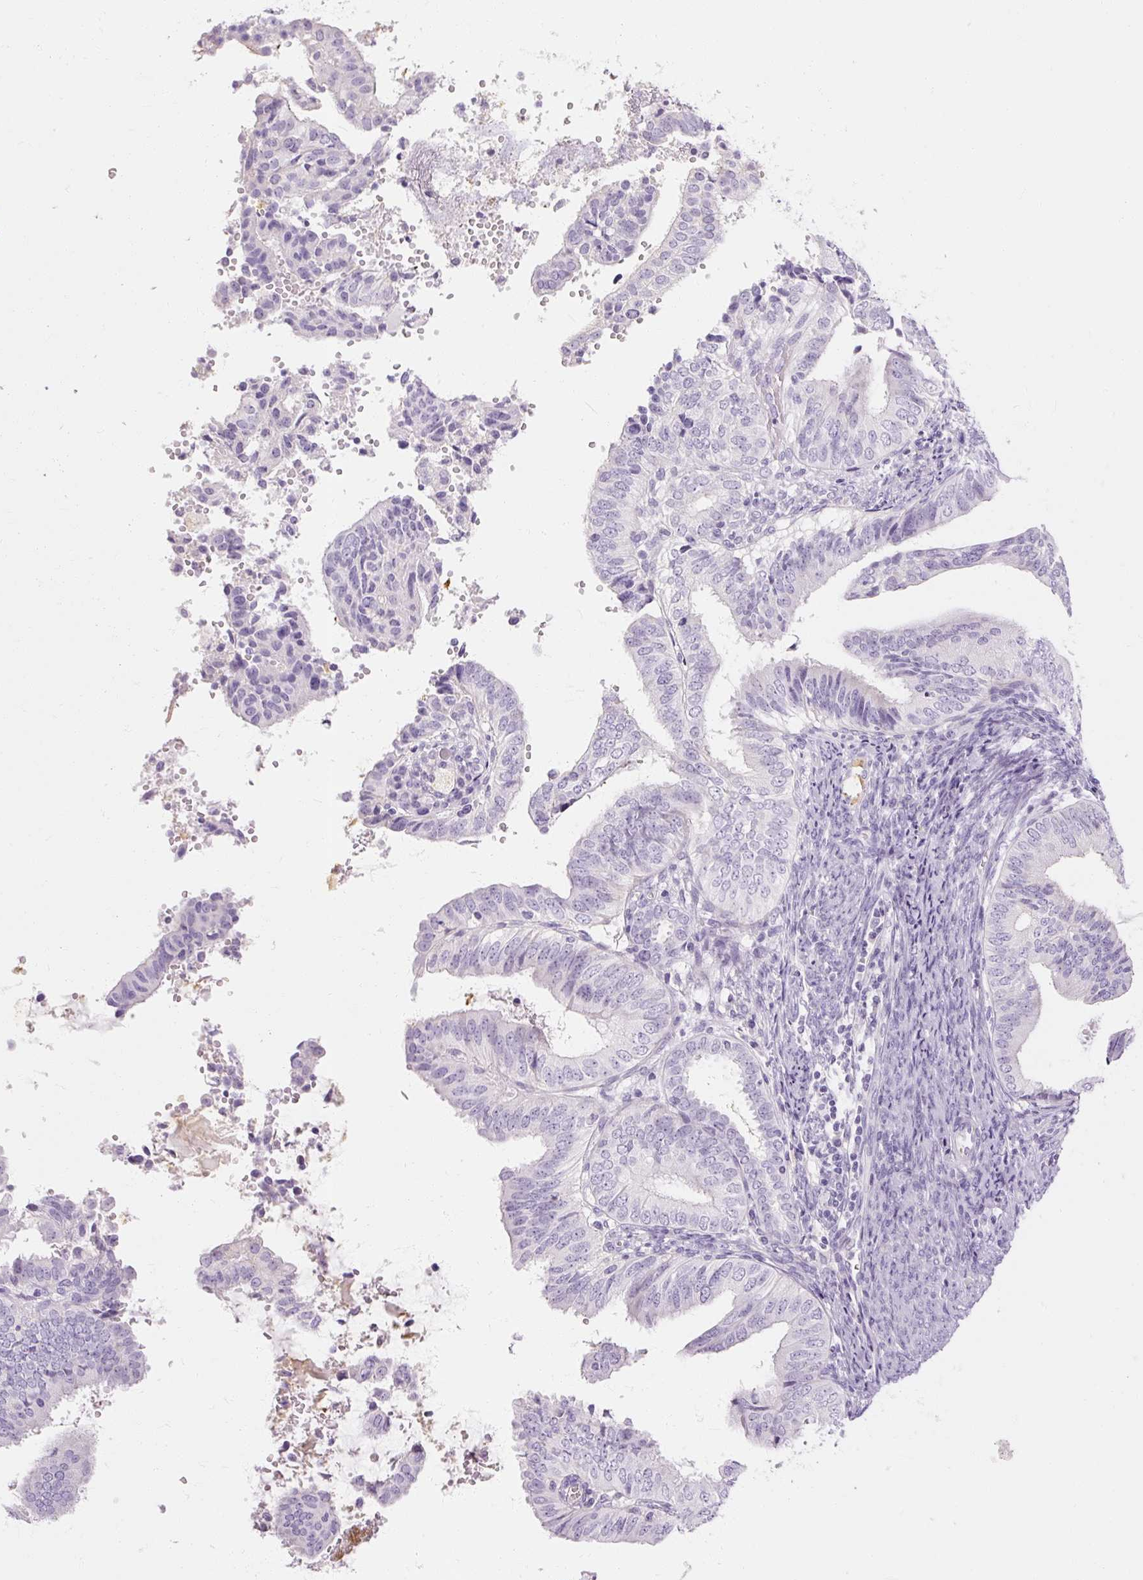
{"staining": {"intensity": "negative", "quantity": "none", "location": "none"}, "tissue": "endometrial cancer", "cell_type": "Tumor cells", "image_type": "cancer", "snomed": [{"axis": "morphology", "description": "Adenocarcinoma, NOS"}, {"axis": "topography", "description": "Endometrium"}], "caption": "Photomicrograph shows no protein positivity in tumor cells of endometrial cancer (adenocarcinoma) tissue.", "gene": "NFE2L3", "patient": {"sex": "female", "age": 58}}